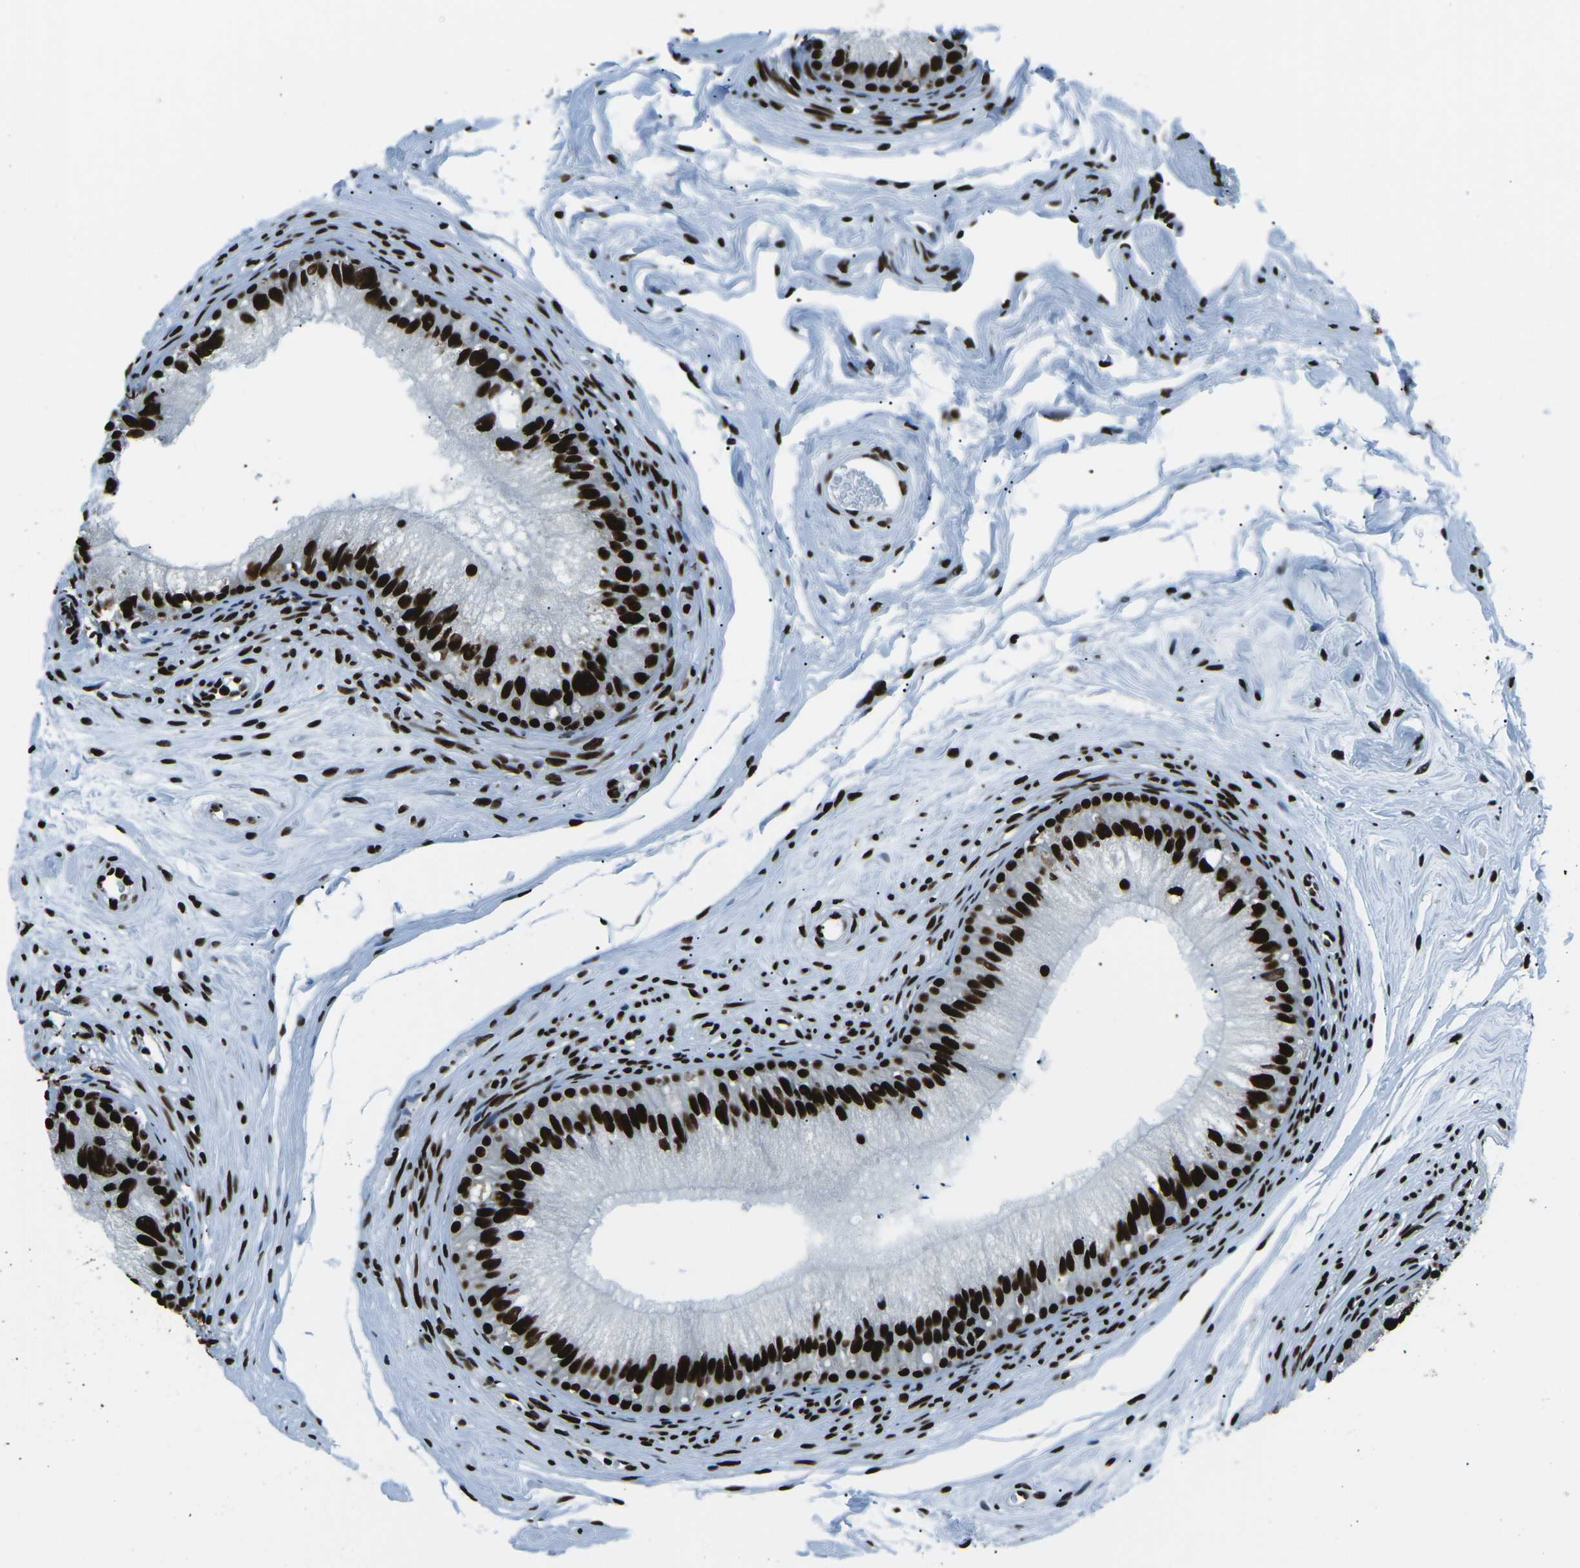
{"staining": {"intensity": "strong", "quantity": ">75%", "location": "nuclear"}, "tissue": "epididymis", "cell_type": "Glandular cells", "image_type": "normal", "snomed": [{"axis": "morphology", "description": "Normal tissue, NOS"}, {"axis": "topography", "description": "Epididymis"}], "caption": "Immunohistochemical staining of normal epididymis reveals >75% levels of strong nuclear protein expression in approximately >75% of glandular cells. (DAB = brown stain, brightfield microscopy at high magnification).", "gene": "HNRNPL", "patient": {"sex": "male", "age": 56}}